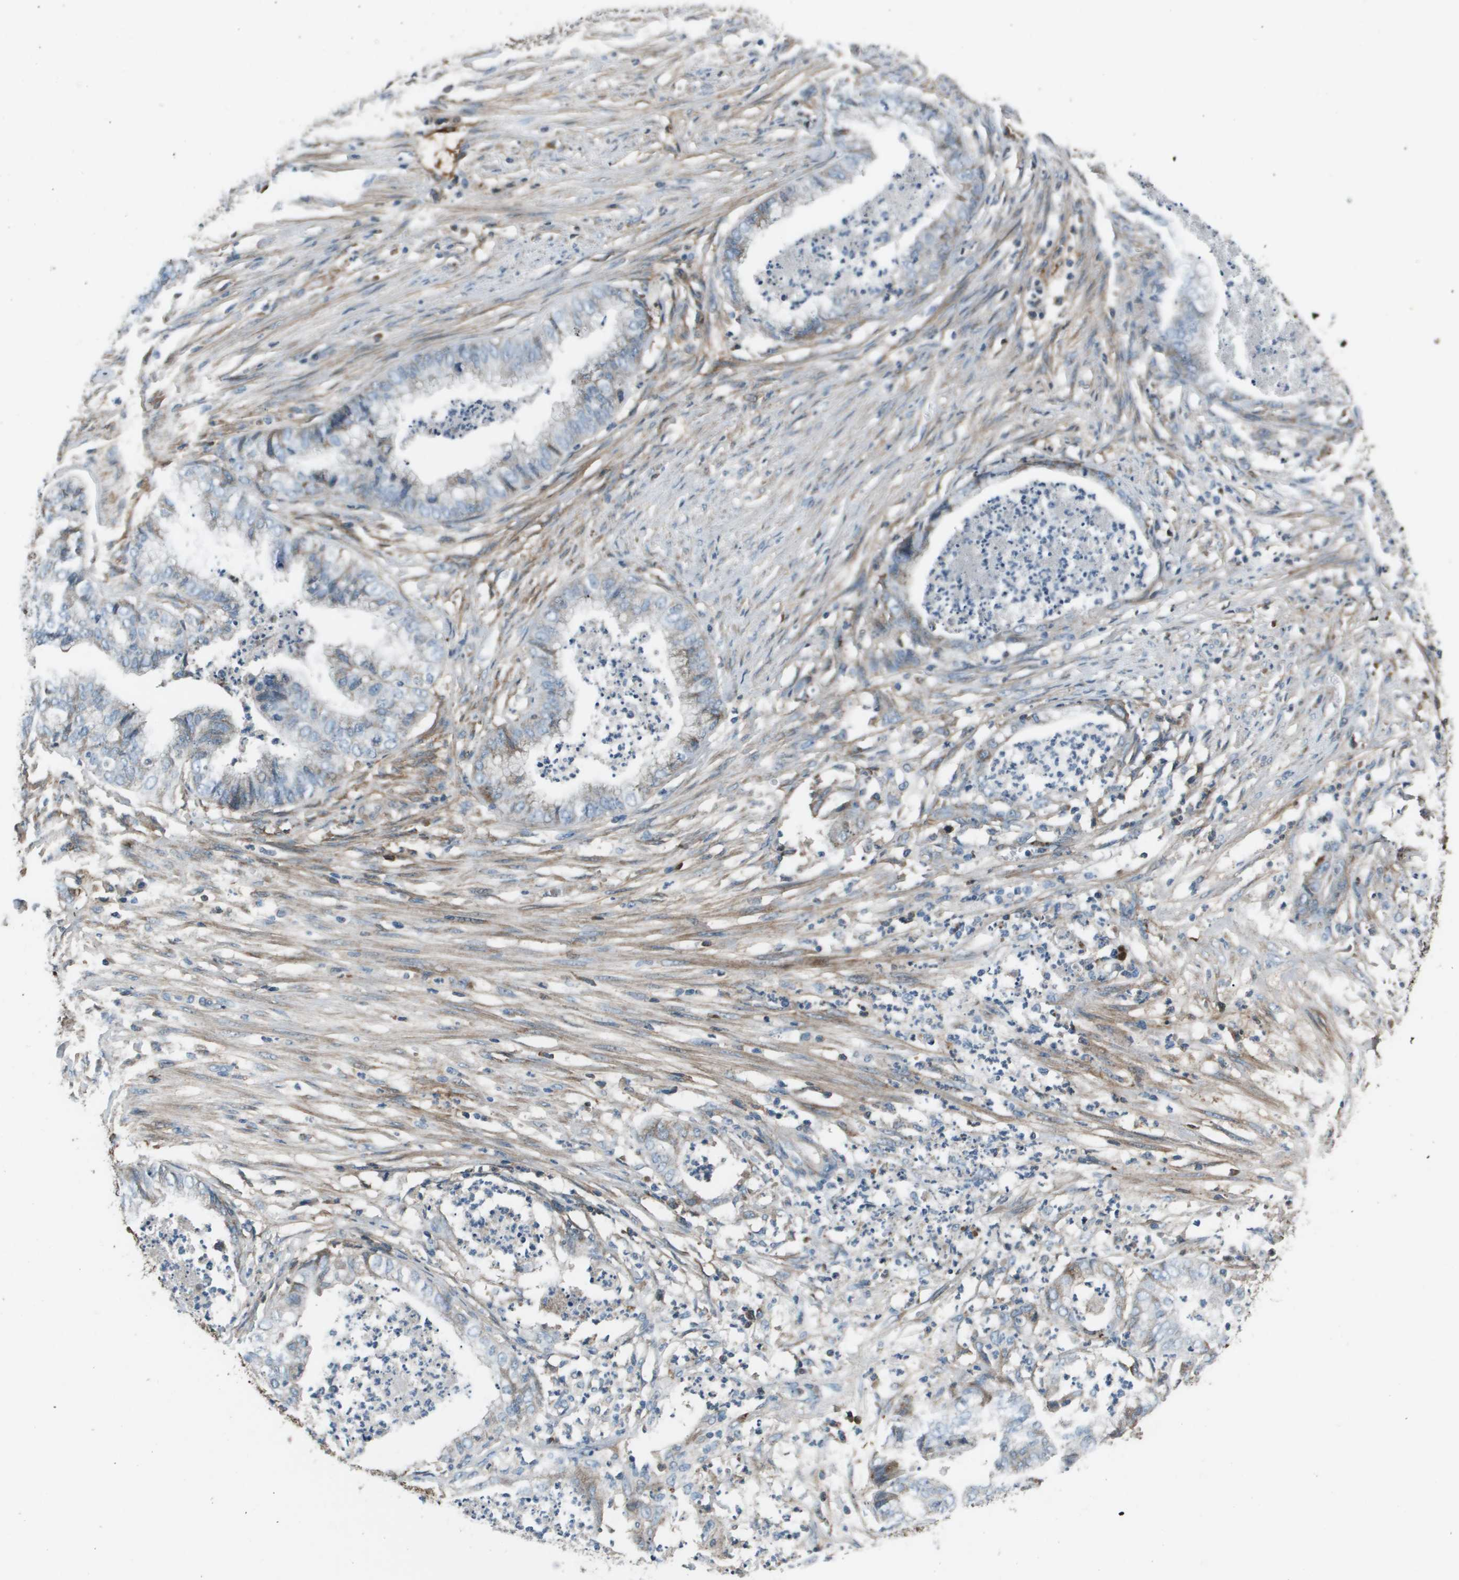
{"staining": {"intensity": "weak", "quantity": "<25%", "location": "cytoplasmic/membranous"}, "tissue": "endometrial cancer", "cell_type": "Tumor cells", "image_type": "cancer", "snomed": [{"axis": "morphology", "description": "Necrosis, NOS"}, {"axis": "morphology", "description": "Adenocarcinoma, NOS"}, {"axis": "topography", "description": "Endometrium"}], "caption": "Immunohistochemistry (IHC) of human endometrial adenocarcinoma exhibits no staining in tumor cells. The staining is performed using DAB (3,3'-diaminobenzidine) brown chromogen with nuclei counter-stained in using hematoxylin.", "gene": "PCOLCE", "patient": {"sex": "female", "age": 79}}